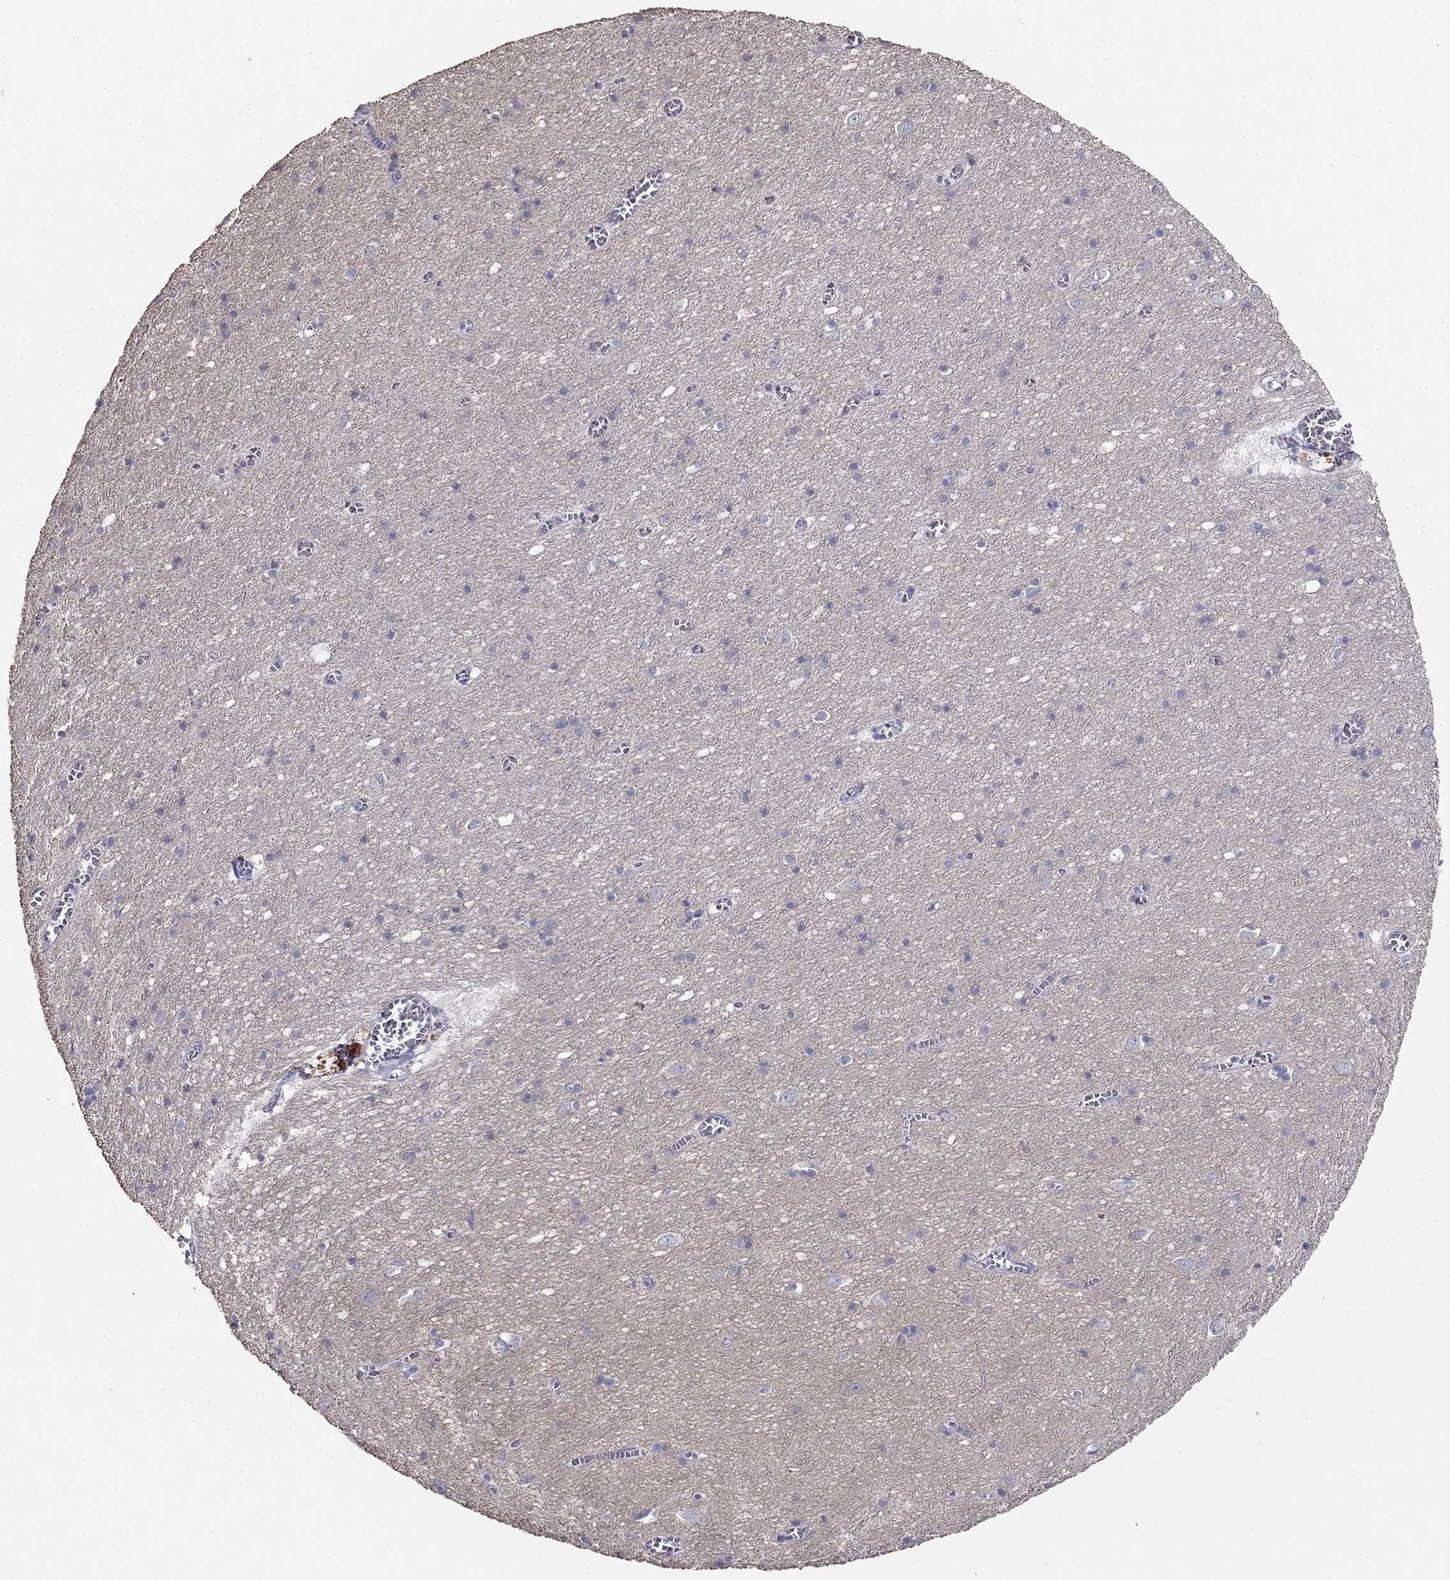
{"staining": {"intensity": "negative", "quantity": "none", "location": "none"}, "tissue": "cerebral cortex", "cell_type": "Endothelial cells", "image_type": "normal", "snomed": [{"axis": "morphology", "description": "Normal tissue, NOS"}, {"axis": "topography", "description": "Cerebral cortex"}], "caption": "IHC image of normal human cerebral cortex stained for a protein (brown), which displays no staining in endothelial cells.", "gene": "LY6H", "patient": {"sex": "male", "age": 70}}